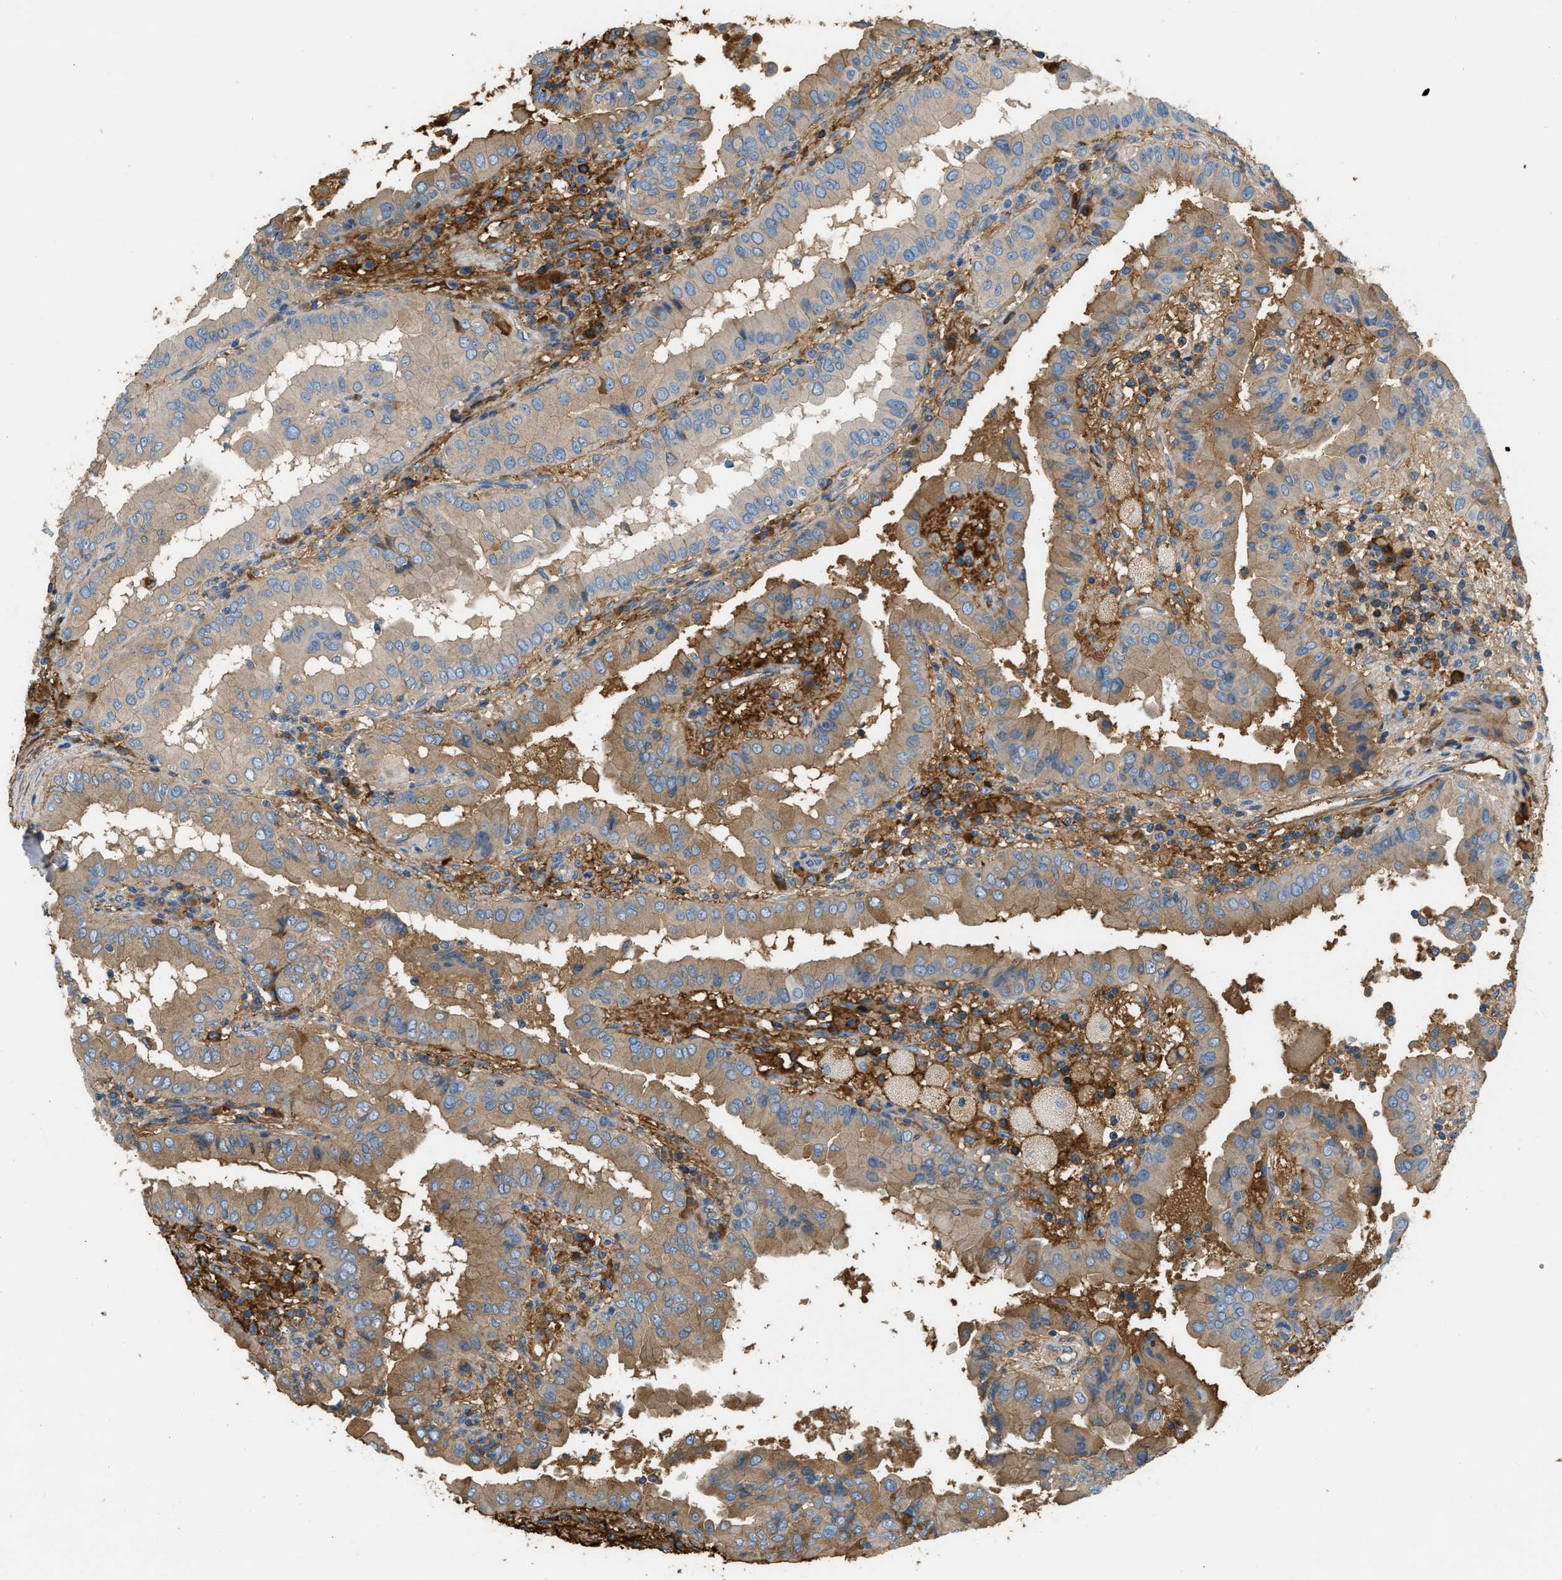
{"staining": {"intensity": "moderate", "quantity": "25%-75%", "location": "cytoplasmic/membranous"}, "tissue": "thyroid cancer", "cell_type": "Tumor cells", "image_type": "cancer", "snomed": [{"axis": "morphology", "description": "Papillary adenocarcinoma, NOS"}, {"axis": "topography", "description": "Thyroid gland"}], "caption": "Human thyroid cancer stained with a protein marker exhibits moderate staining in tumor cells.", "gene": "STC1", "patient": {"sex": "male", "age": 33}}